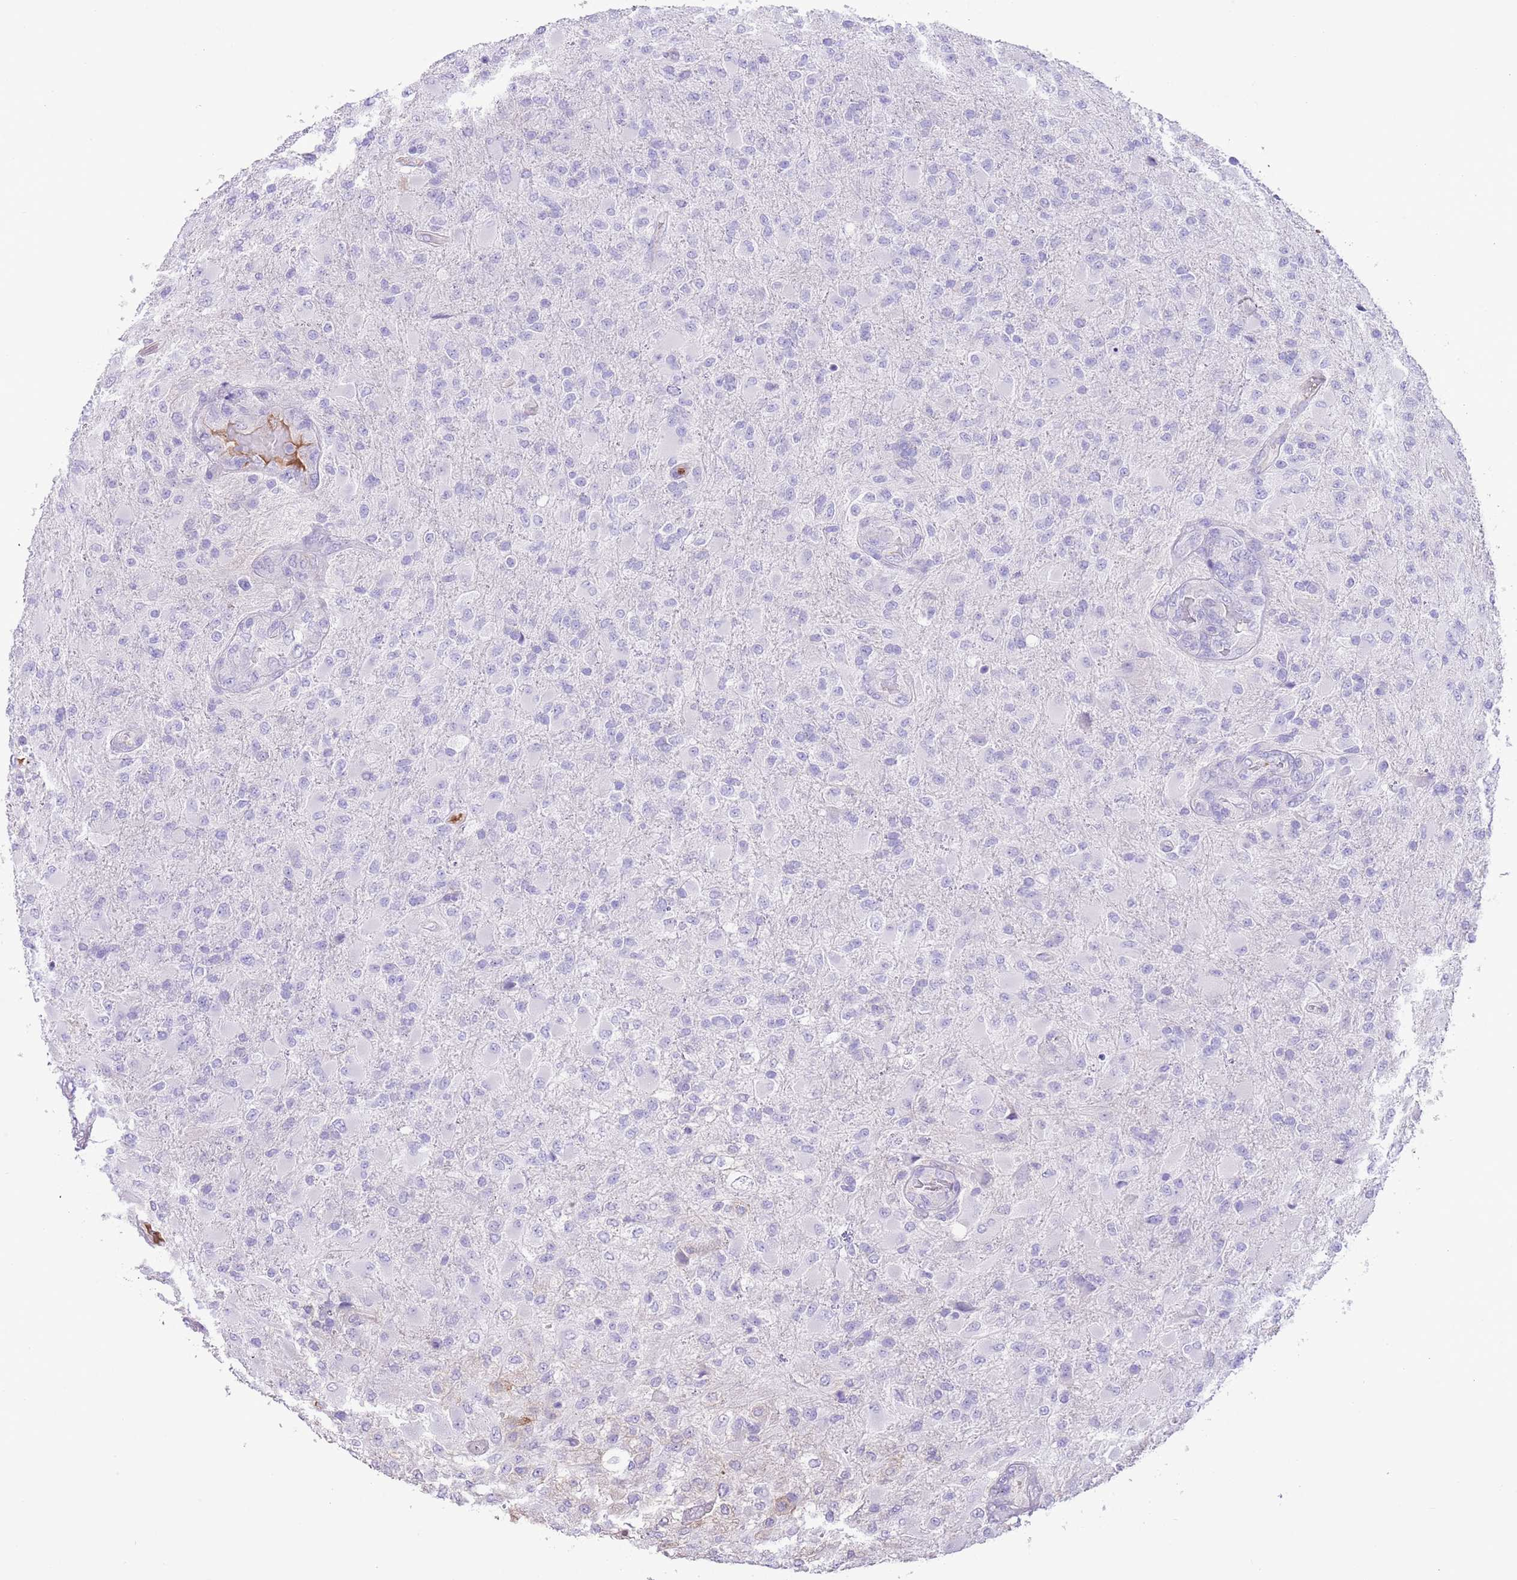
{"staining": {"intensity": "negative", "quantity": "none", "location": "none"}, "tissue": "glioma", "cell_type": "Tumor cells", "image_type": "cancer", "snomed": [{"axis": "morphology", "description": "Glioma, malignant, Low grade"}, {"axis": "topography", "description": "Brain"}], "caption": "Human glioma stained for a protein using IHC demonstrates no expression in tumor cells.", "gene": "IGF1", "patient": {"sex": "male", "age": 65}}